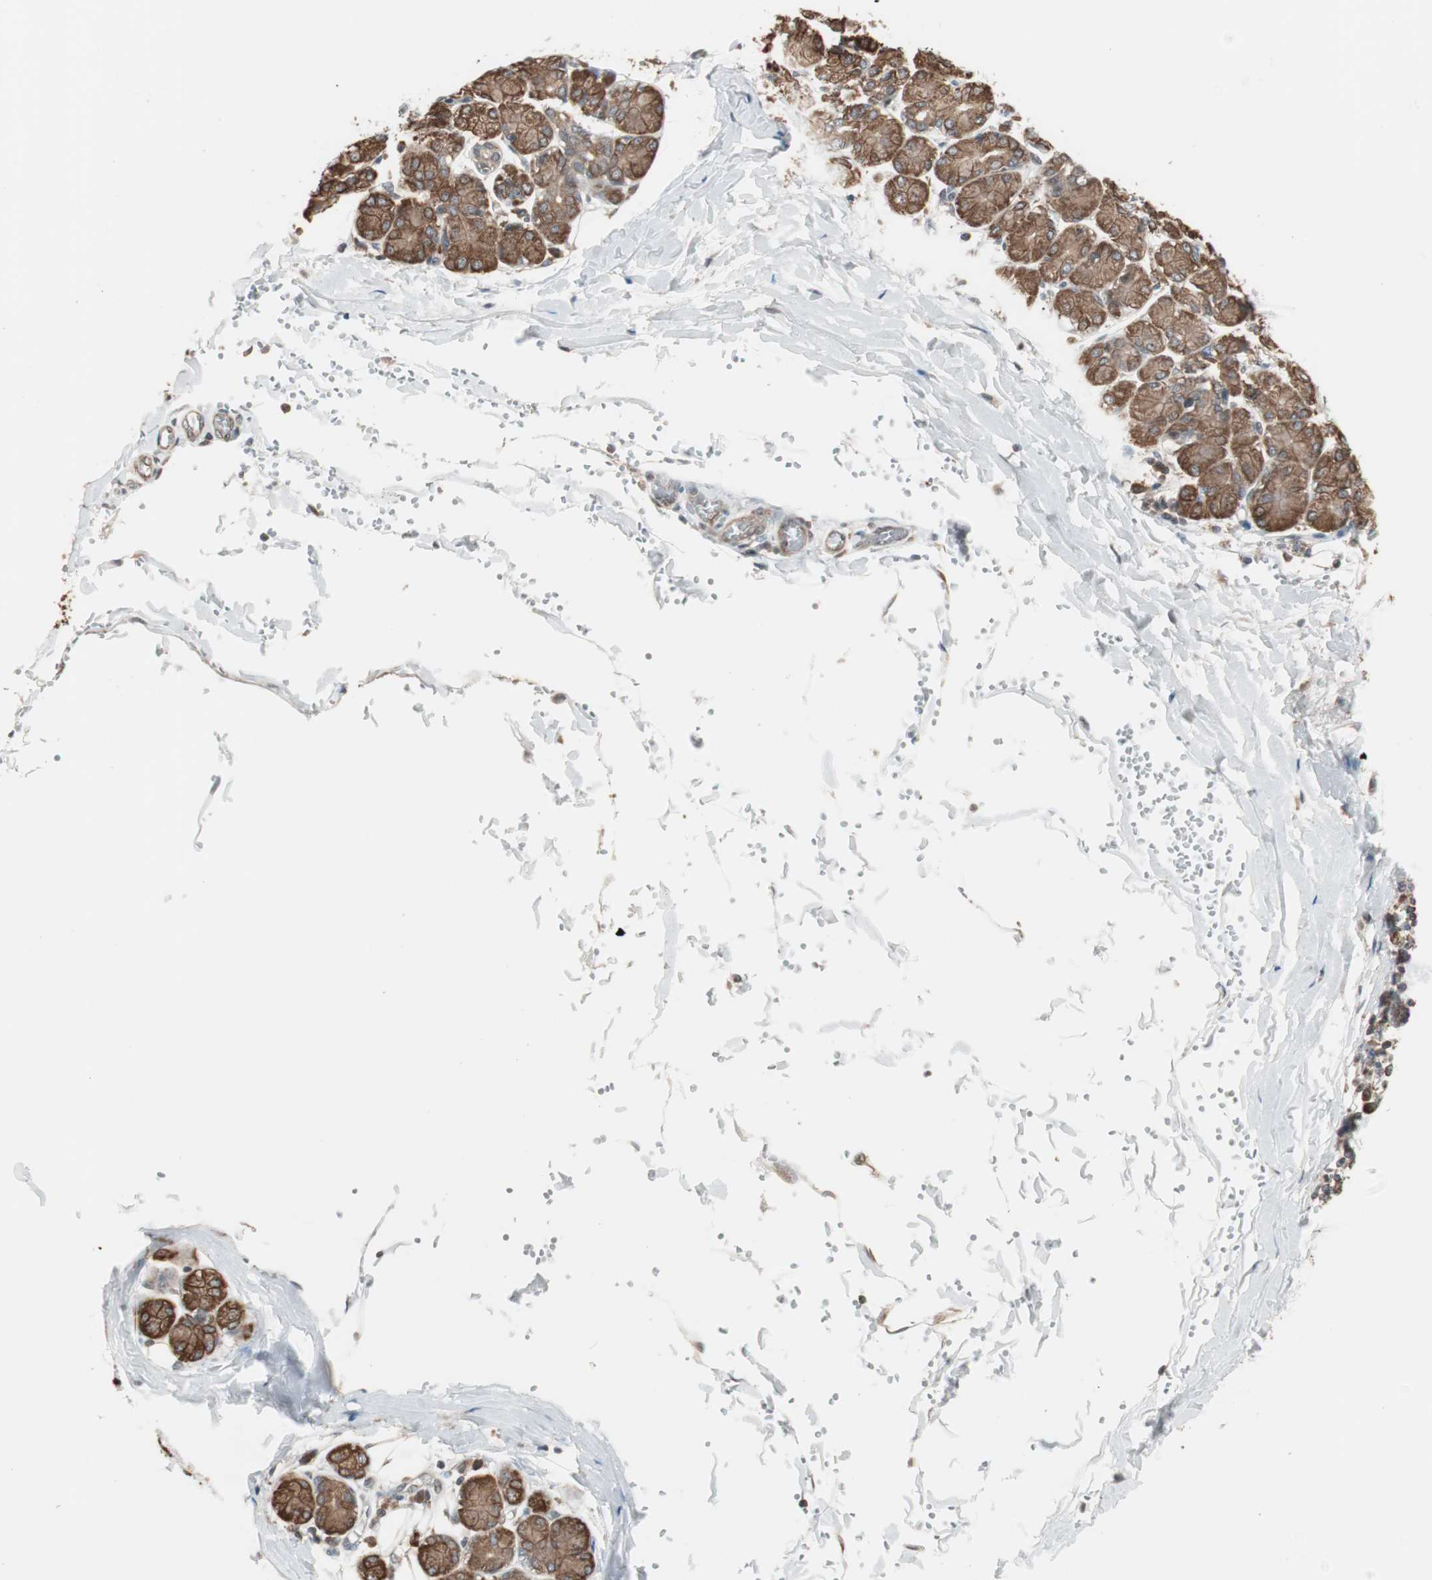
{"staining": {"intensity": "moderate", "quantity": ">75%", "location": "cytoplasmic/membranous"}, "tissue": "salivary gland", "cell_type": "Glandular cells", "image_type": "normal", "snomed": [{"axis": "morphology", "description": "Normal tissue, NOS"}, {"axis": "morphology", "description": "Inflammation, NOS"}, {"axis": "topography", "description": "Lymph node"}, {"axis": "topography", "description": "Salivary gland"}], "caption": "Approximately >75% of glandular cells in normal human salivary gland demonstrate moderate cytoplasmic/membranous protein expression as visualized by brown immunohistochemical staining.", "gene": "FBXO5", "patient": {"sex": "male", "age": 3}}